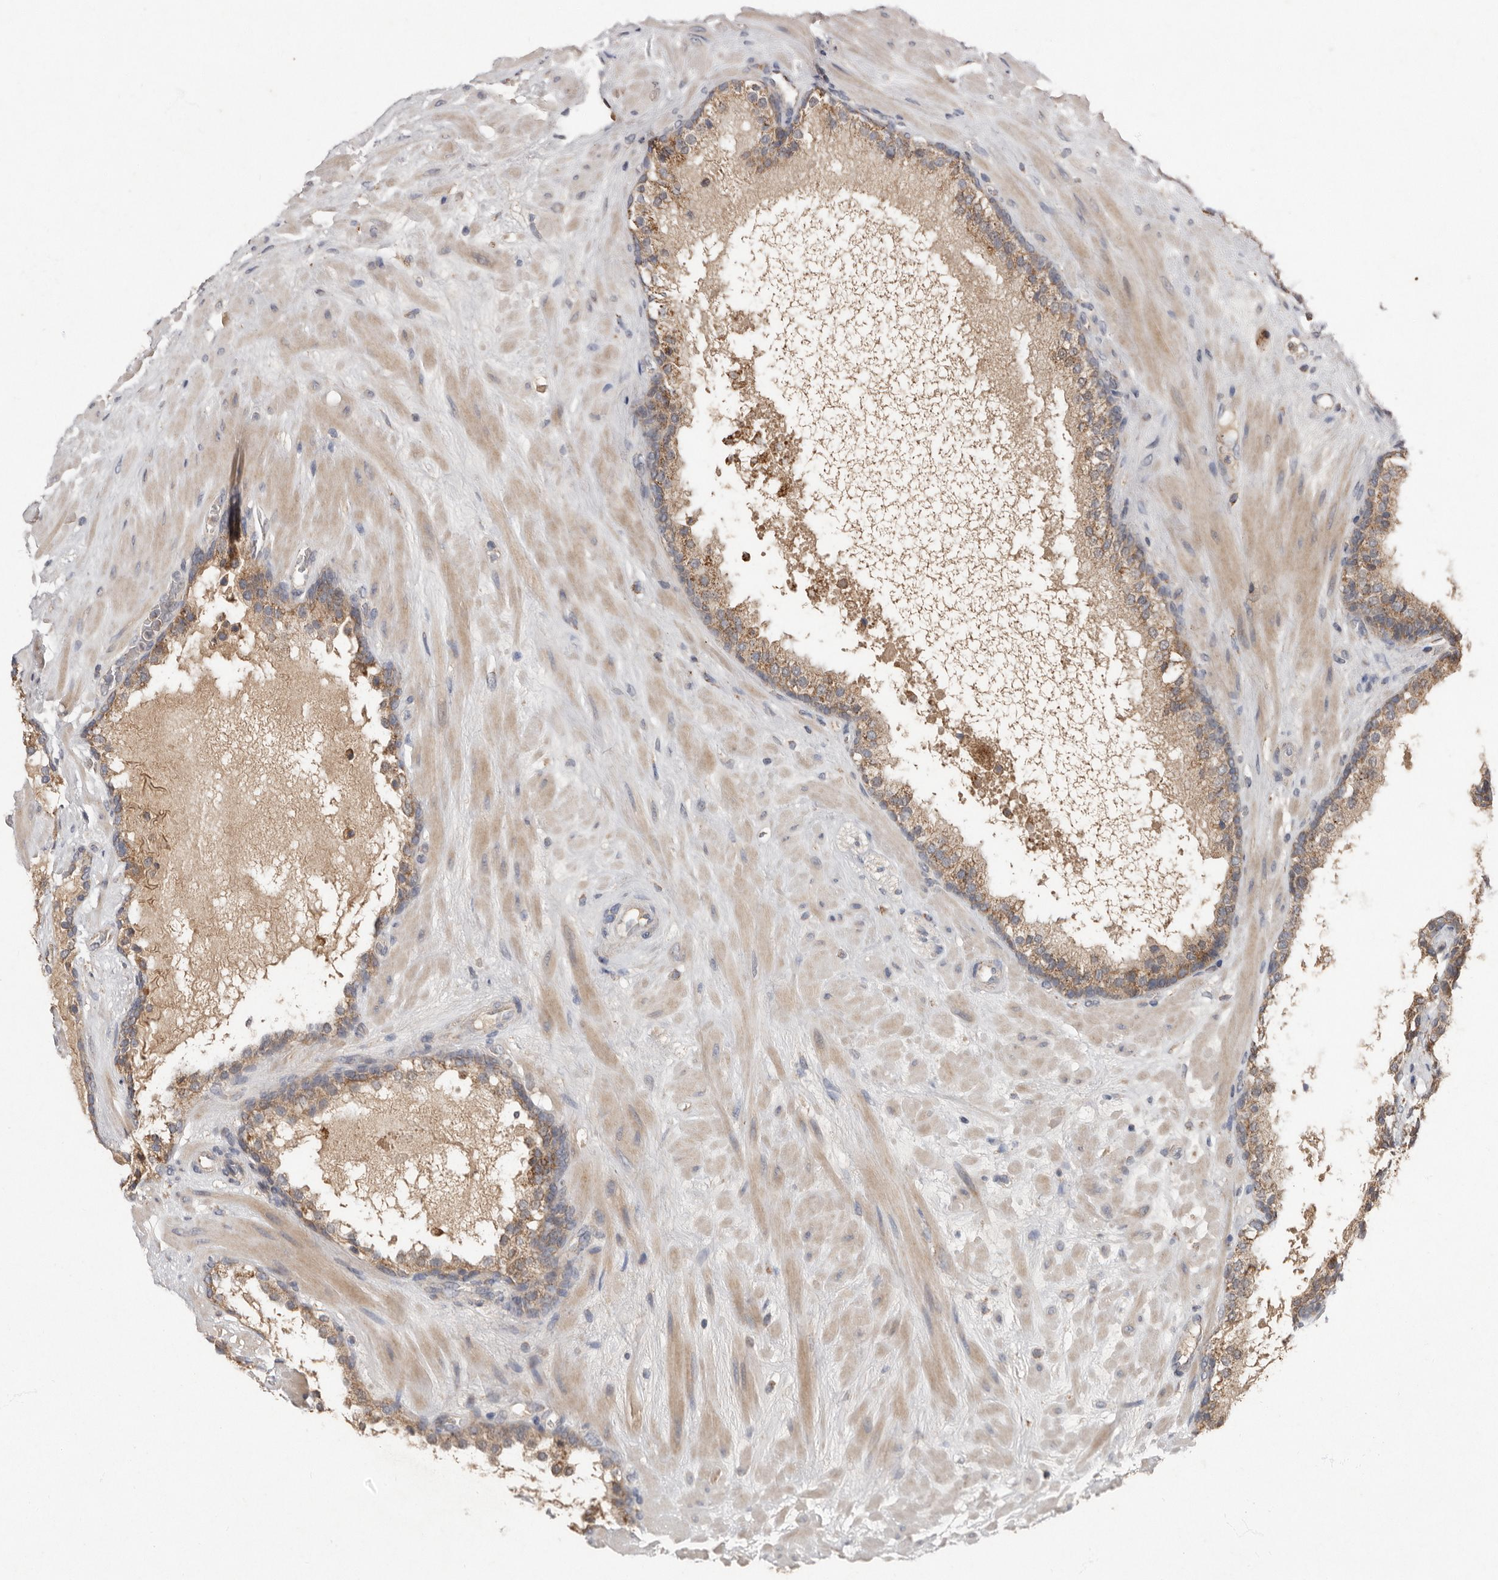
{"staining": {"intensity": "weak", "quantity": ">75%", "location": "cytoplasmic/membranous"}, "tissue": "prostate cancer", "cell_type": "Tumor cells", "image_type": "cancer", "snomed": [{"axis": "morphology", "description": "Adenocarcinoma, High grade"}, {"axis": "topography", "description": "Prostate"}], "caption": "Tumor cells reveal low levels of weak cytoplasmic/membranous staining in approximately >75% of cells in human prostate cancer (high-grade adenocarcinoma).", "gene": "KIF26B", "patient": {"sex": "male", "age": 56}}